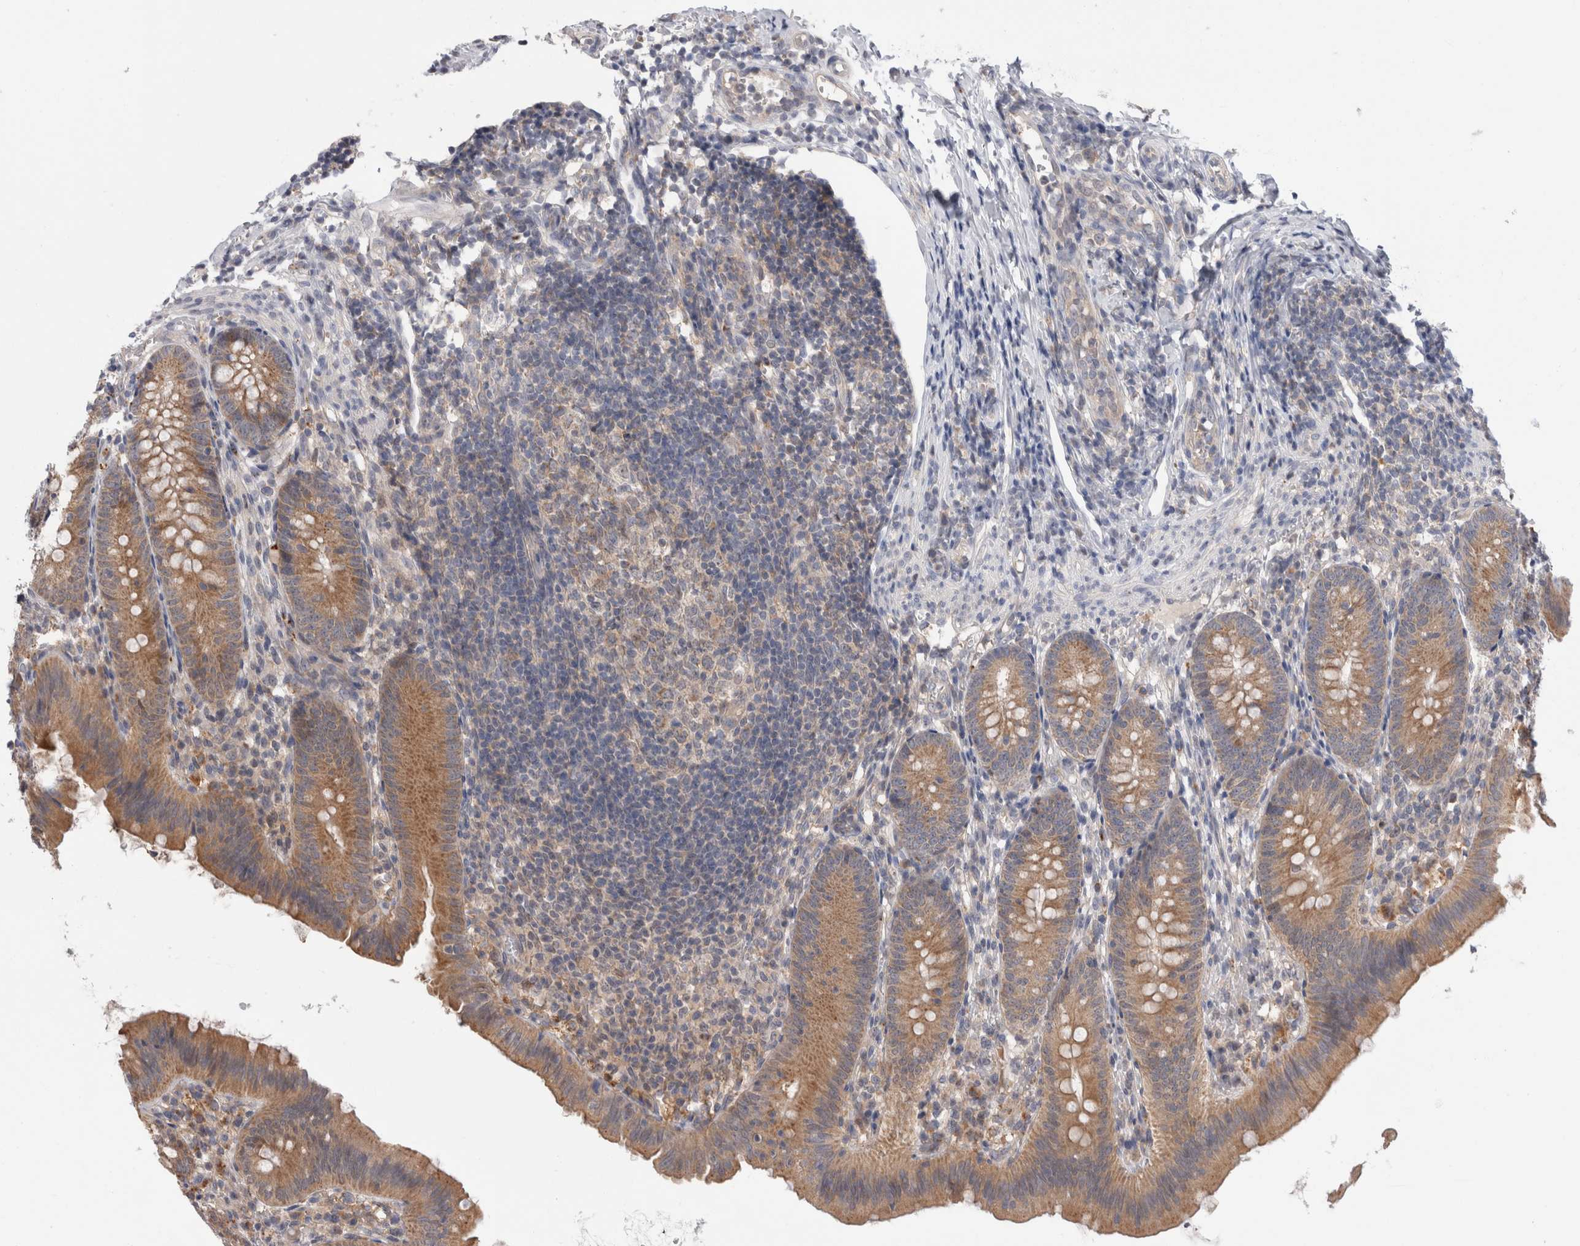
{"staining": {"intensity": "moderate", "quantity": ">75%", "location": "cytoplasmic/membranous"}, "tissue": "appendix", "cell_type": "Glandular cells", "image_type": "normal", "snomed": [{"axis": "morphology", "description": "Normal tissue, NOS"}, {"axis": "topography", "description": "Appendix"}], "caption": "An IHC histopathology image of benign tissue is shown. Protein staining in brown shows moderate cytoplasmic/membranous positivity in appendix within glandular cells. (brown staining indicates protein expression, while blue staining denotes nuclei).", "gene": "MRPL37", "patient": {"sex": "male", "age": 1}}